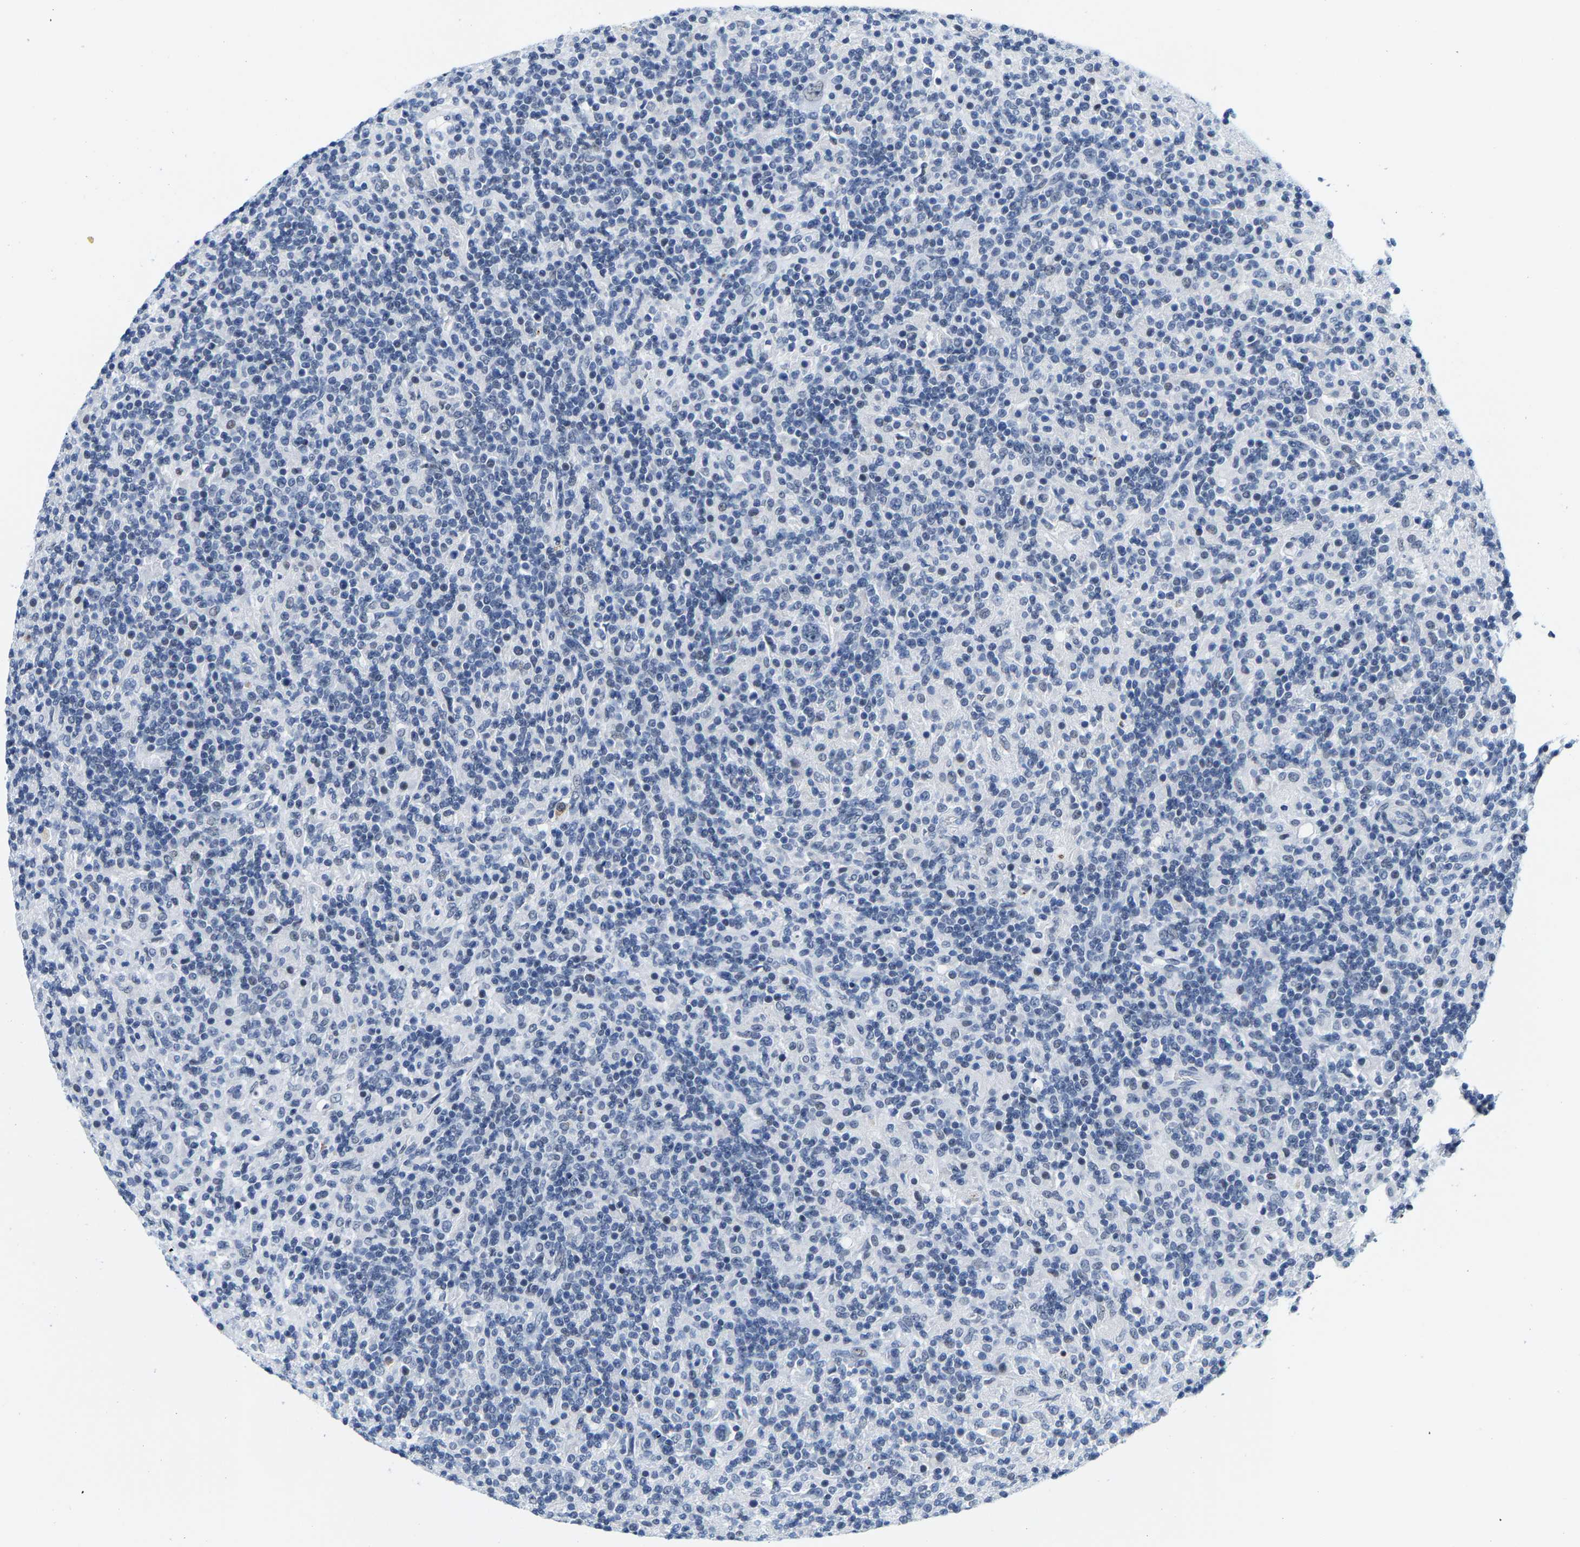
{"staining": {"intensity": "negative", "quantity": "none", "location": "none"}, "tissue": "lymphoma", "cell_type": "Tumor cells", "image_type": "cancer", "snomed": [{"axis": "morphology", "description": "Hodgkin's disease, NOS"}, {"axis": "topography", "description": "Lymph node"}], "caption": "A high-resolution photomicrograph shows immunohistochemistry staining of Hodgkin's disease, which shows no significant staining in tumor cells.", "gene": "SETD1B", "patient": {"sex": "male", "age": 70}}